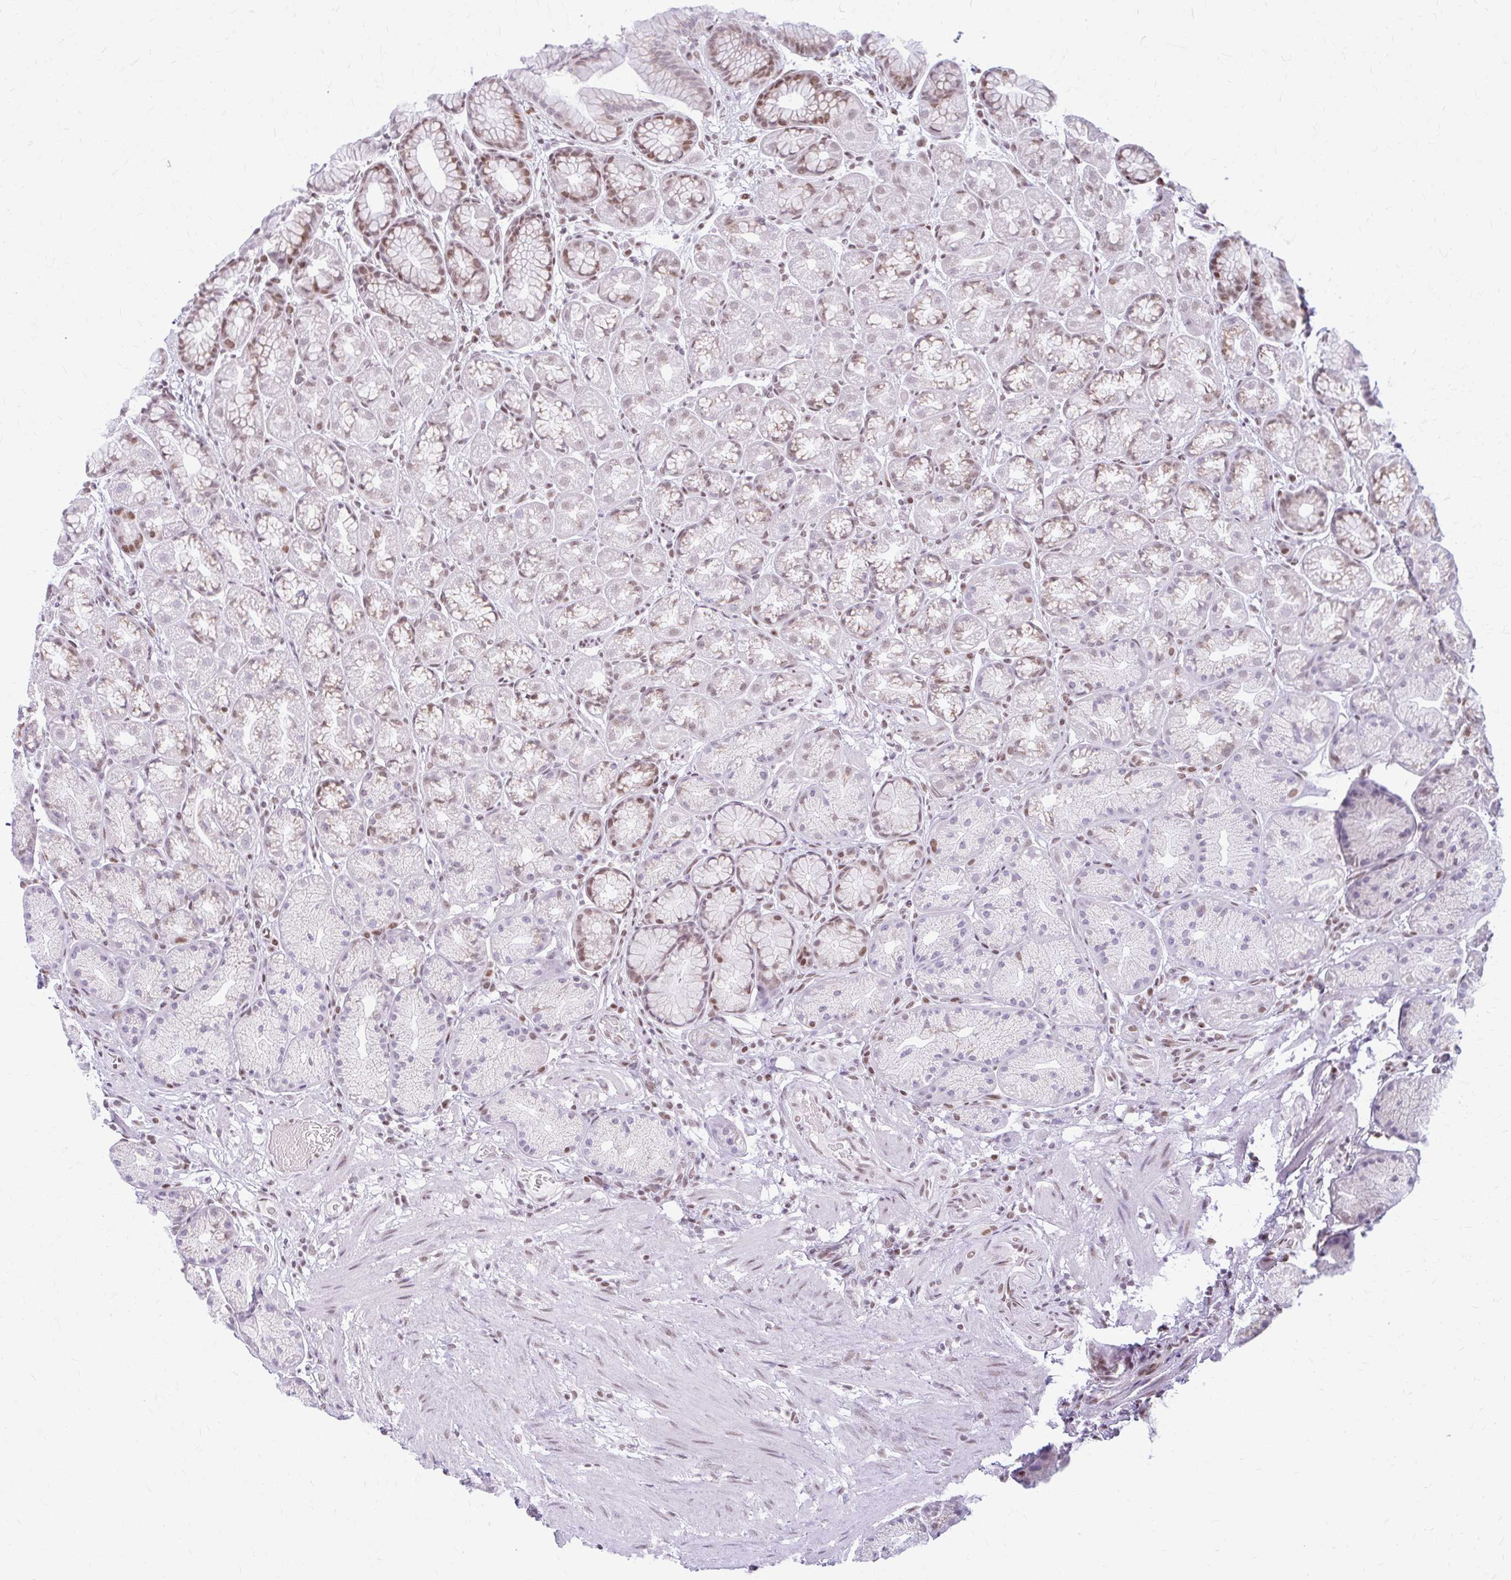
{"staining": {"intensity": "moderate", "quantity": "25%-75%", "location": "nuclear"}, "tissue": "stomach", "cell_type": "Glandular cells", "image_type": "normal", "snomed": [{"axis": "morphology", "description": "Normal tissue, NOS"}, {"axis": "topography", "description": "Stomach, lower"}], "caption": "This is an image of immunohistochemistry (IHC) staining of benign stomach, which shows moderate expression in the nuclear of glandular cells.", "gene": "PABIR1", "patient": {"sex": "male", "age": 67}}